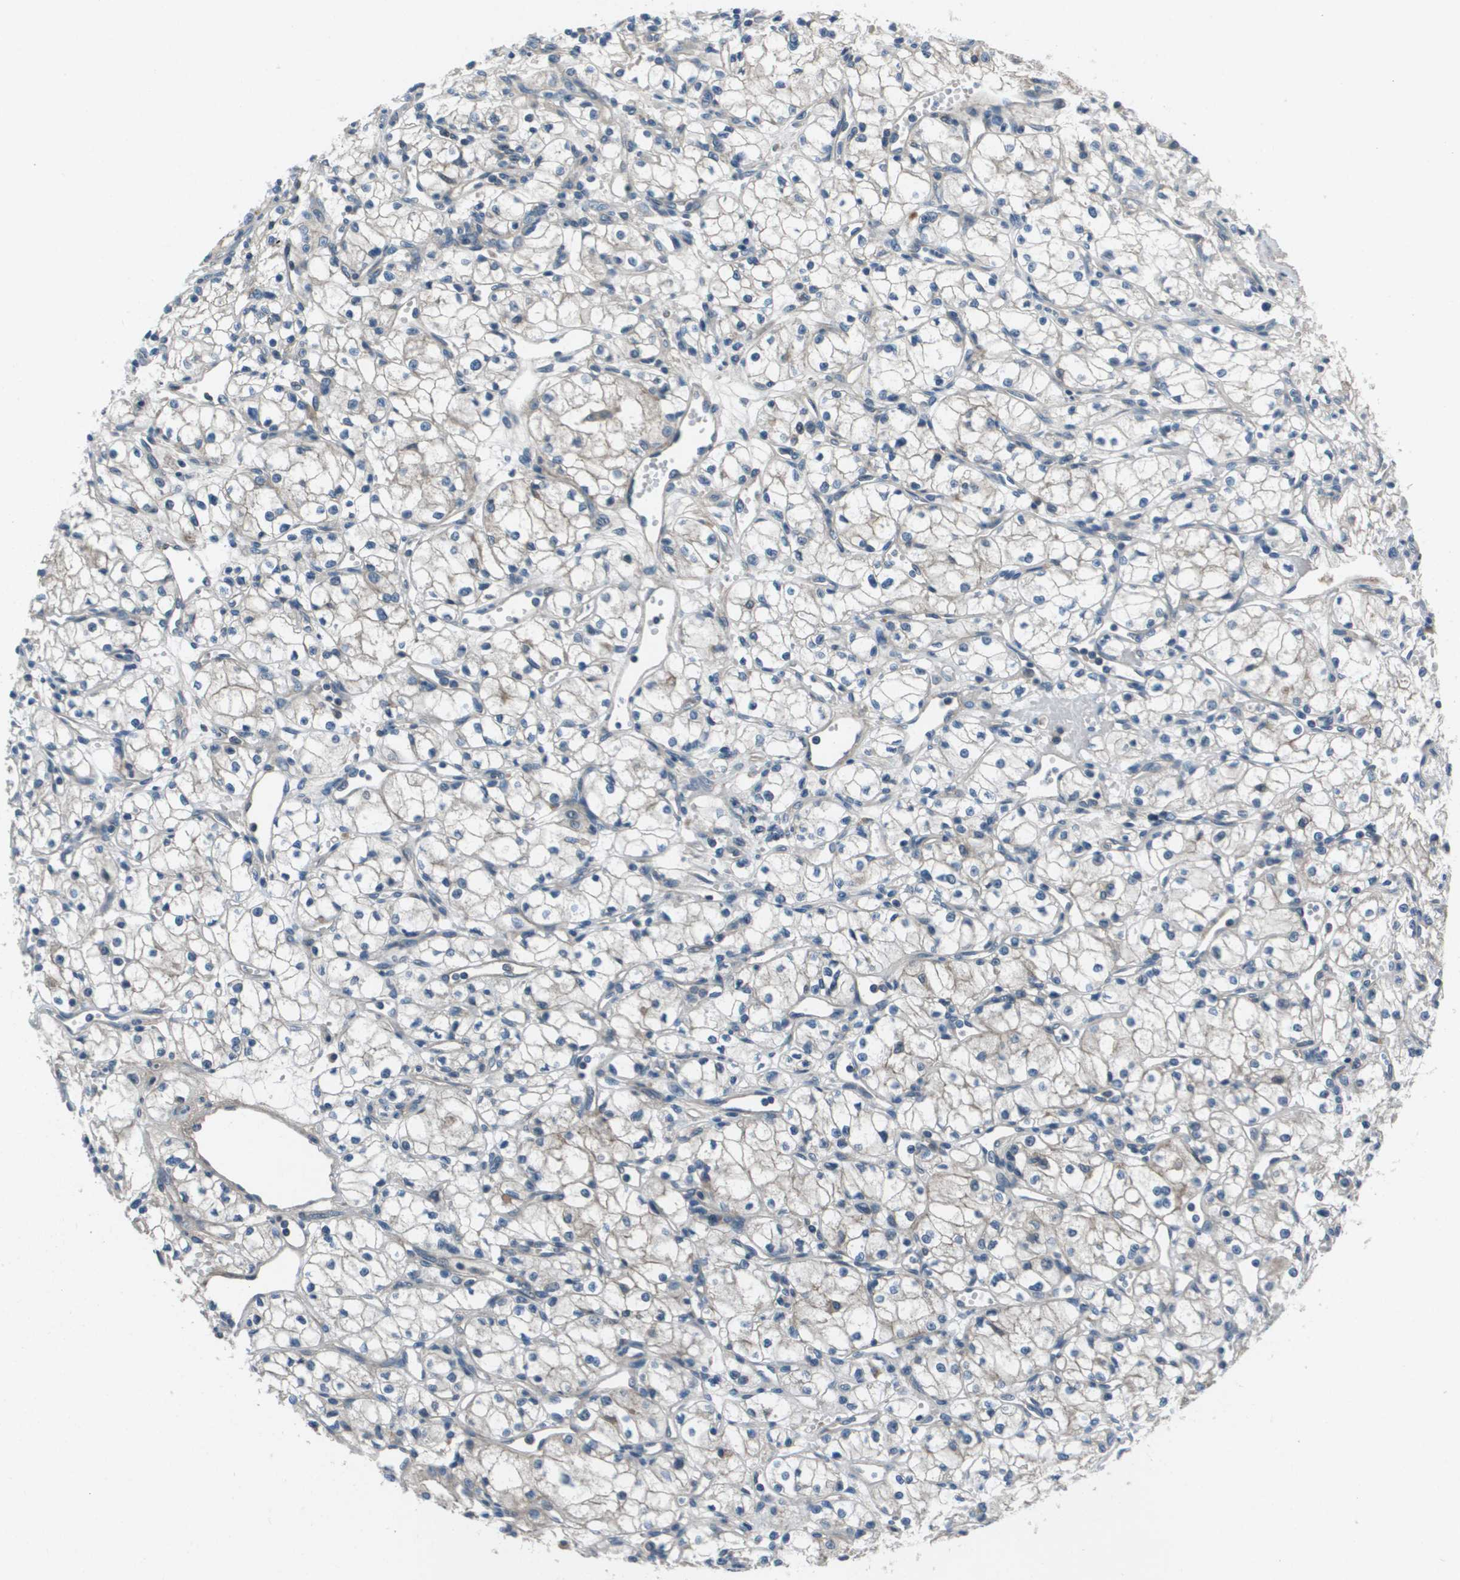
{"staining": {"intensity": "negative", "quantity": "none", "location": "none"}, "tissue": "renal cancer", "cell_type": "Tumor cells", "image_type": "cancer", "snomed": [{"axis": "morphology", "description": "Adenocarcinoma, NOS"}, {"axis": "topography", "description": "Kidney"}], "caption": "The IHC micrograph has no significant positivity in tumor cells of renal cancer (adenocarcinoma) tissue.", "gene": "PCOLCE", "patient": {"sex": "female", "age": 52}}